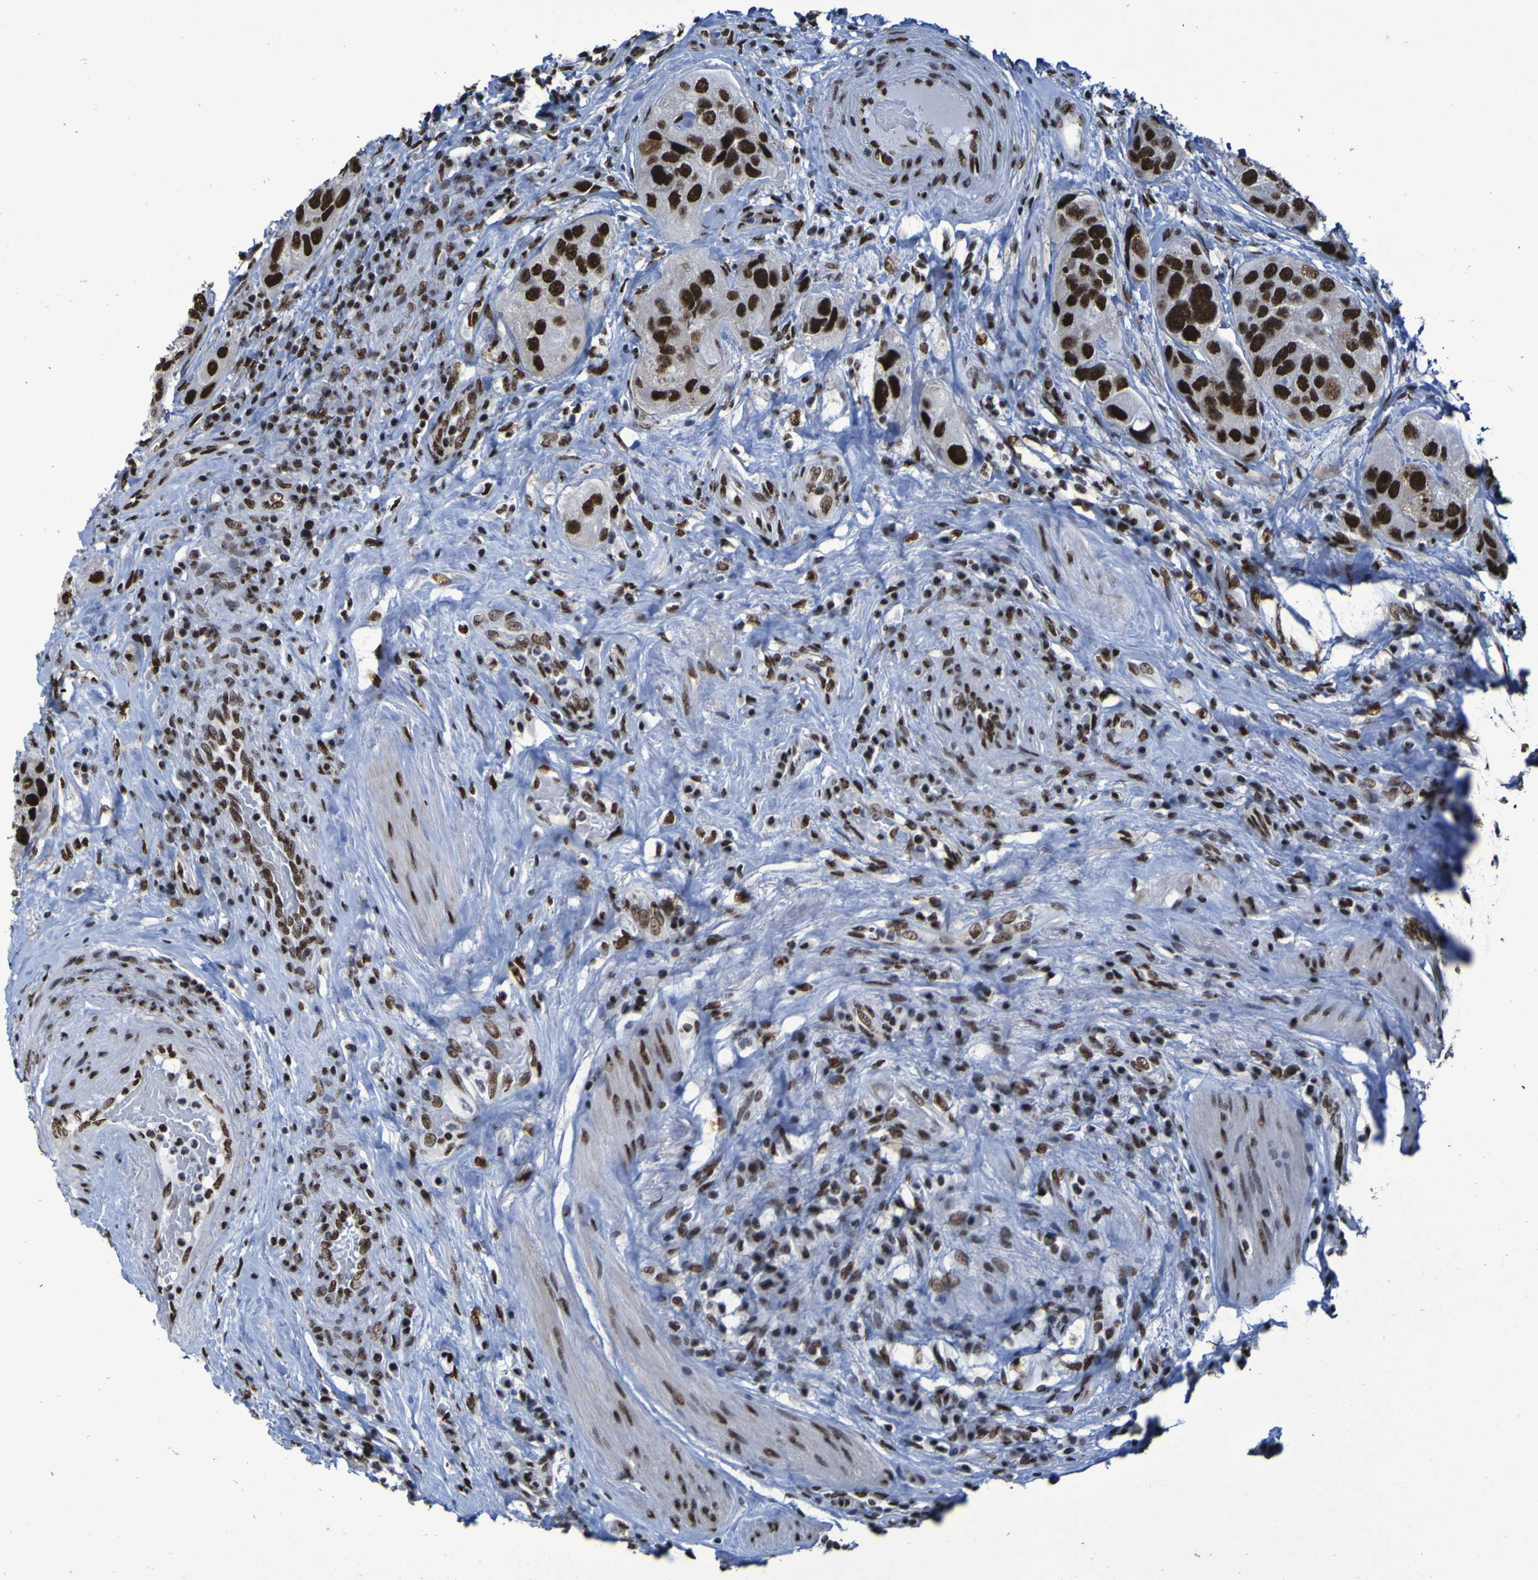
{"staining": {"intensity": "strong", "quantity": ">75%", "location": "nuclear"}, "tissue": "urothelial cancer", "cell_type": "Tumor cells", "image_type": "cancer", "snomed": [{"axis": "morphology", "description": "Urothelial carcinoma, High grade"}, {"axis": "topography", "description": "Urinary bladder"}], "caption": "Strong nuclear staining for a protein is identified in about >75% of tumor cells of urothelial cancer using immunohistochemistry.", "gene": "HNRNPR", "patient": {"sex": "female", "age": 64}}